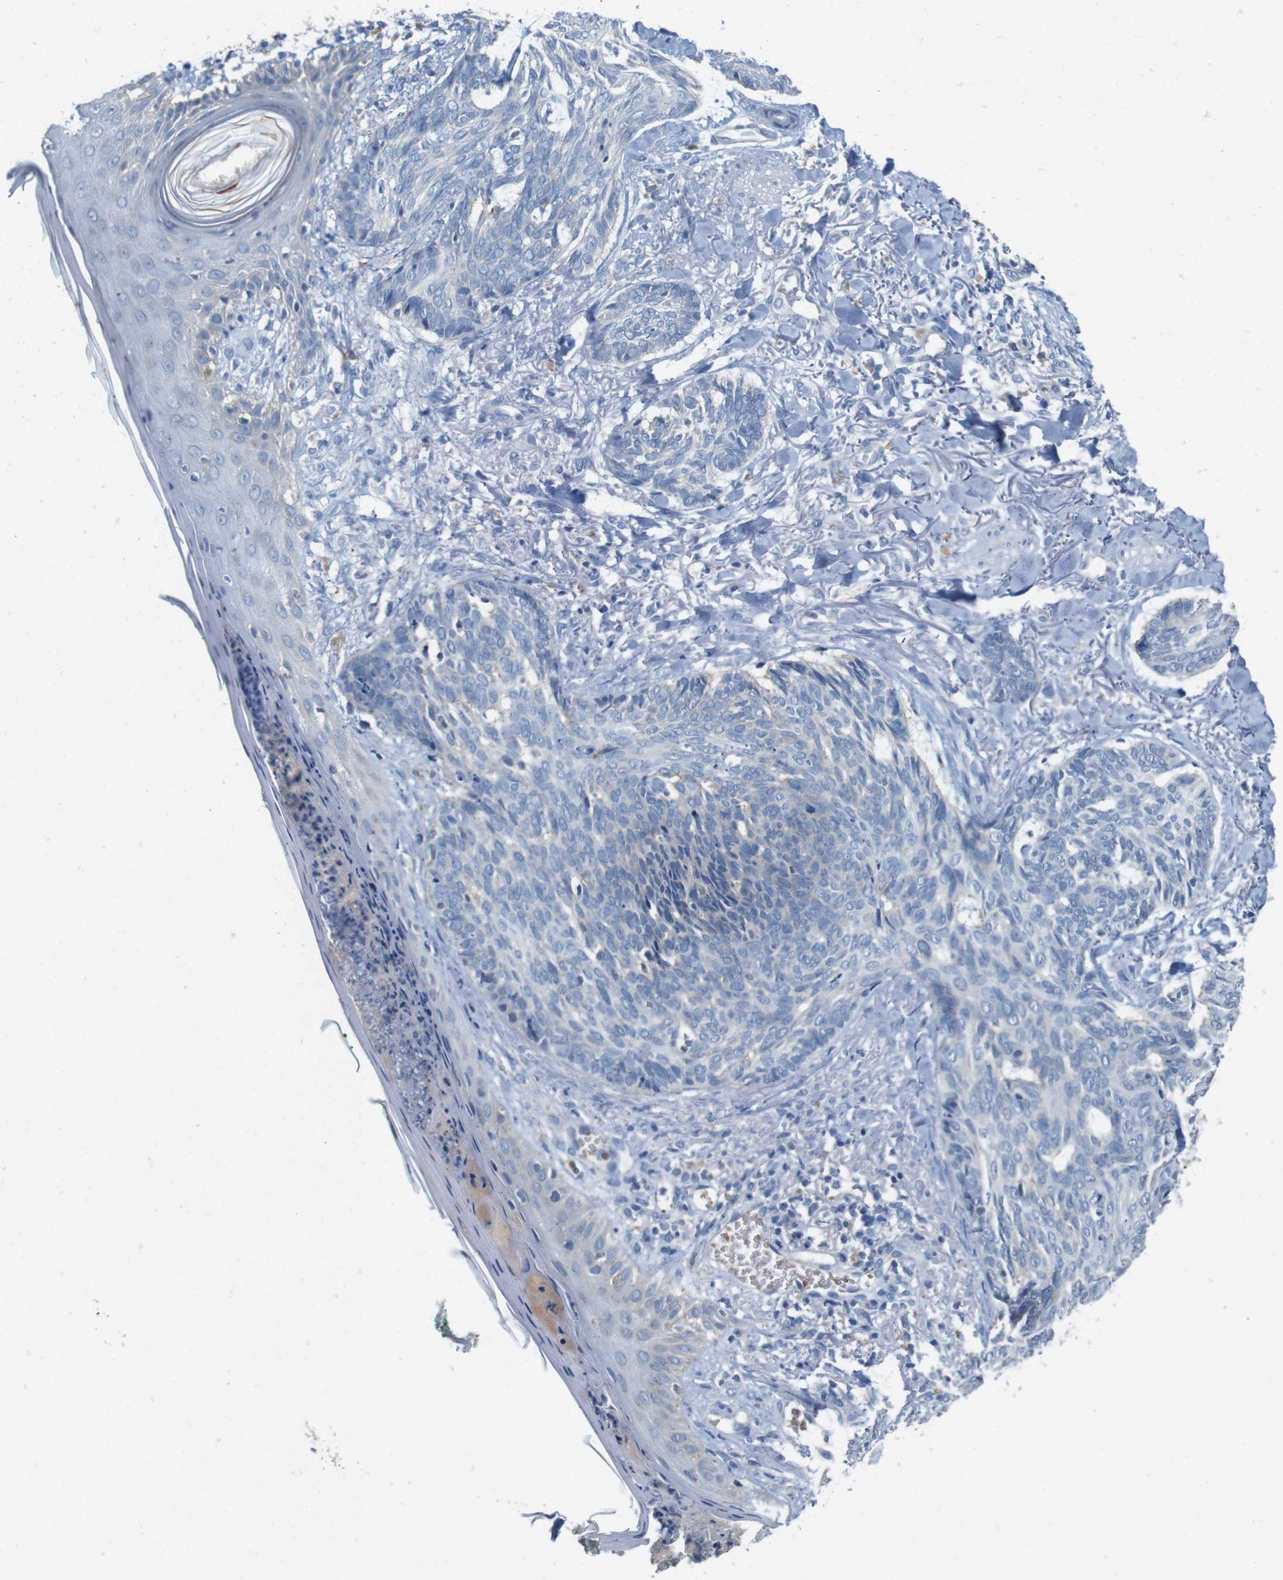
{"staining": {"intensity": "negative", "quantity": "none", "location": "none"}, "tissue": "skin cancer", "cell_type": "Tumor cells", "image_type": "cancer", "snomed": [{"axis": "morphology", "description": "Basal cell carcinoma"}, {"axis": "topography", "description": "Skin"}], "caption": "This micrograph is of skin cancer stained with IHC to label a protein in brown with the nuclei are counter-stained blue. There is no positivity in tumor cells. (Brightfield microscopy of DAB IHC at high magnification).", "gene": "IGSF8", "patient": {"sex": "male", "age": 43}}